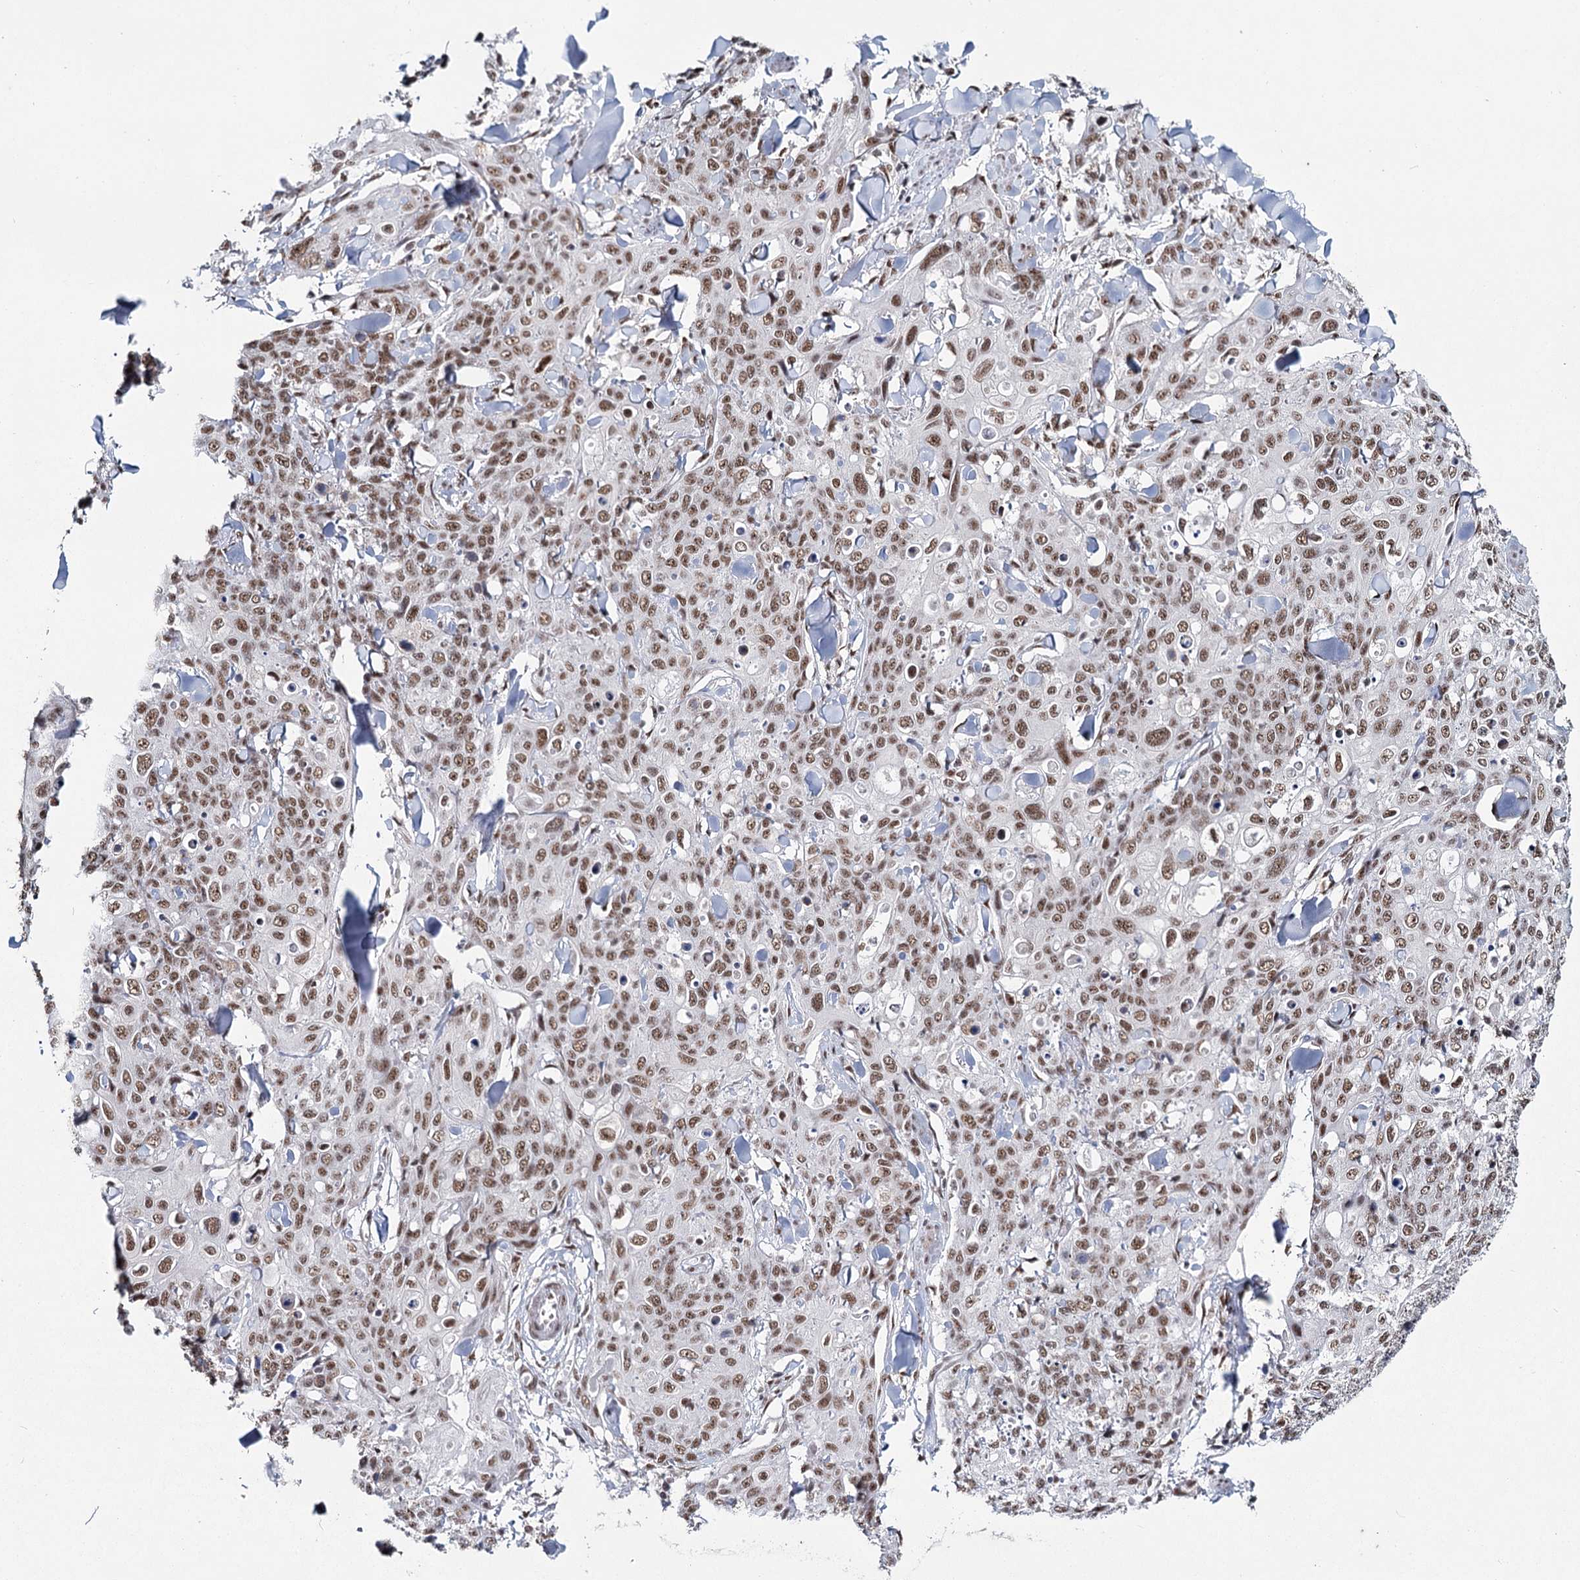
{"staining": {"intensity": "strong", "quantity": ">75%", "location": "nuclear"}, "tissue": "skin cancer", "cell_type": "Tumor cells", "image_type": "cancer", "snomed": [{"axis": "morphology", "description": "Squamous cell carcinoma, NOS"}, {"axis": "topography", "description": "Skin"}, {"axis": "topography", "description": "Vulva"}], "caption": "Skin squamous cell carcinoma stained with a brown dye demonstrates strong nuclear positive staining in about >75% of tumor cells.", "gene": "SCAF8", "patient": {"sex": "female", "age": 85}}